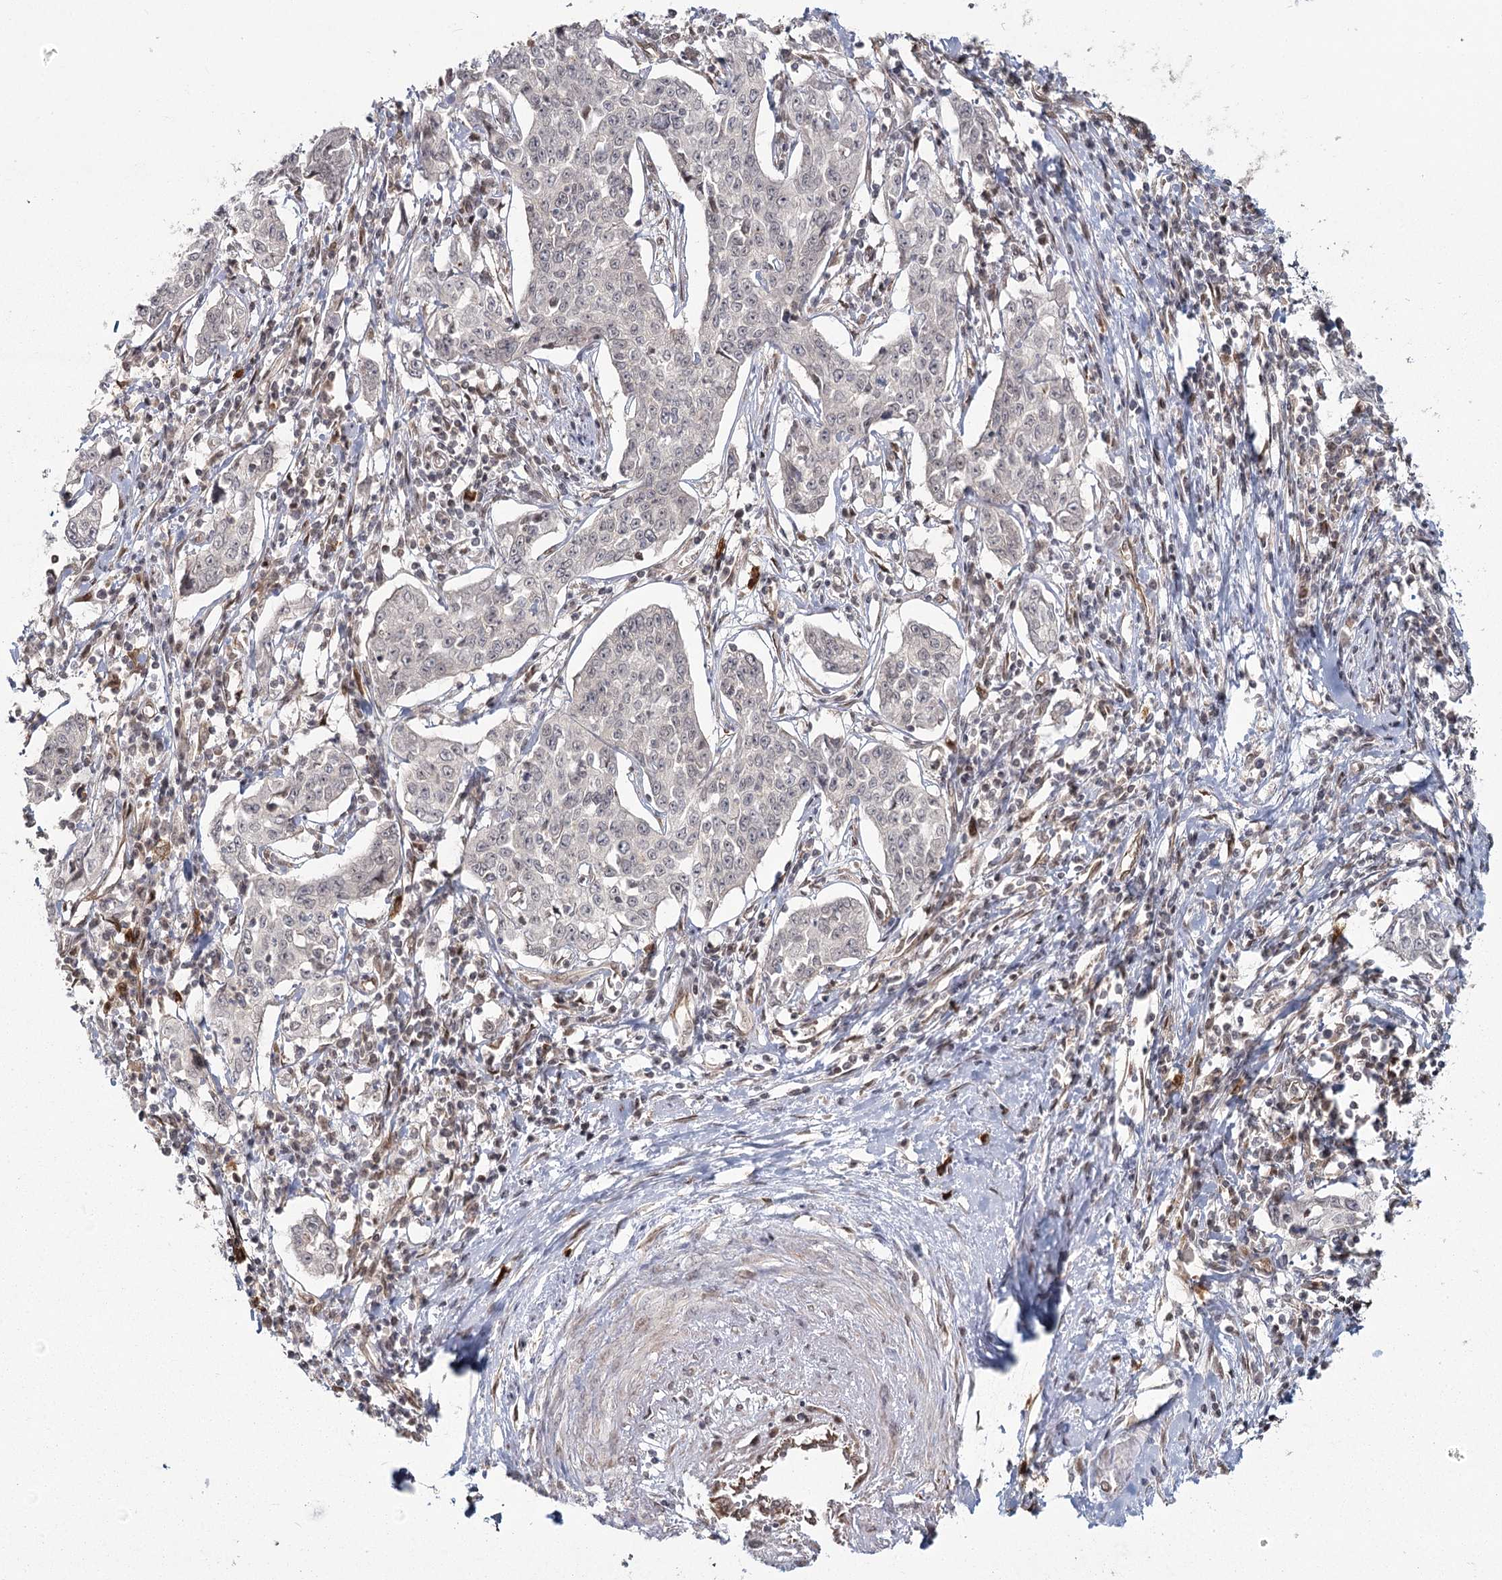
{"staining": {"intensity": "negative", "quantity": "none", "location": "none"}, "tissue": "cervical cancer", "cell_type": "Tumor cells", "image_type": "cancer", "snomed": [{"axis": "morphology", "description": "Squamous cell carcinoma, NOS"}, {"axis": "topography", "description": "Cervix"}], "caption": "DAB immunohistochemical staining of cervical squamous cell carcinoma exhibits no significant staining in tumor cells. The staining is performed using DAB brown chromogen with nuclei counter-stained in using hematoxylin.", "gene": "AP2M1", "patient": {"sex": "female", "age": 35}}